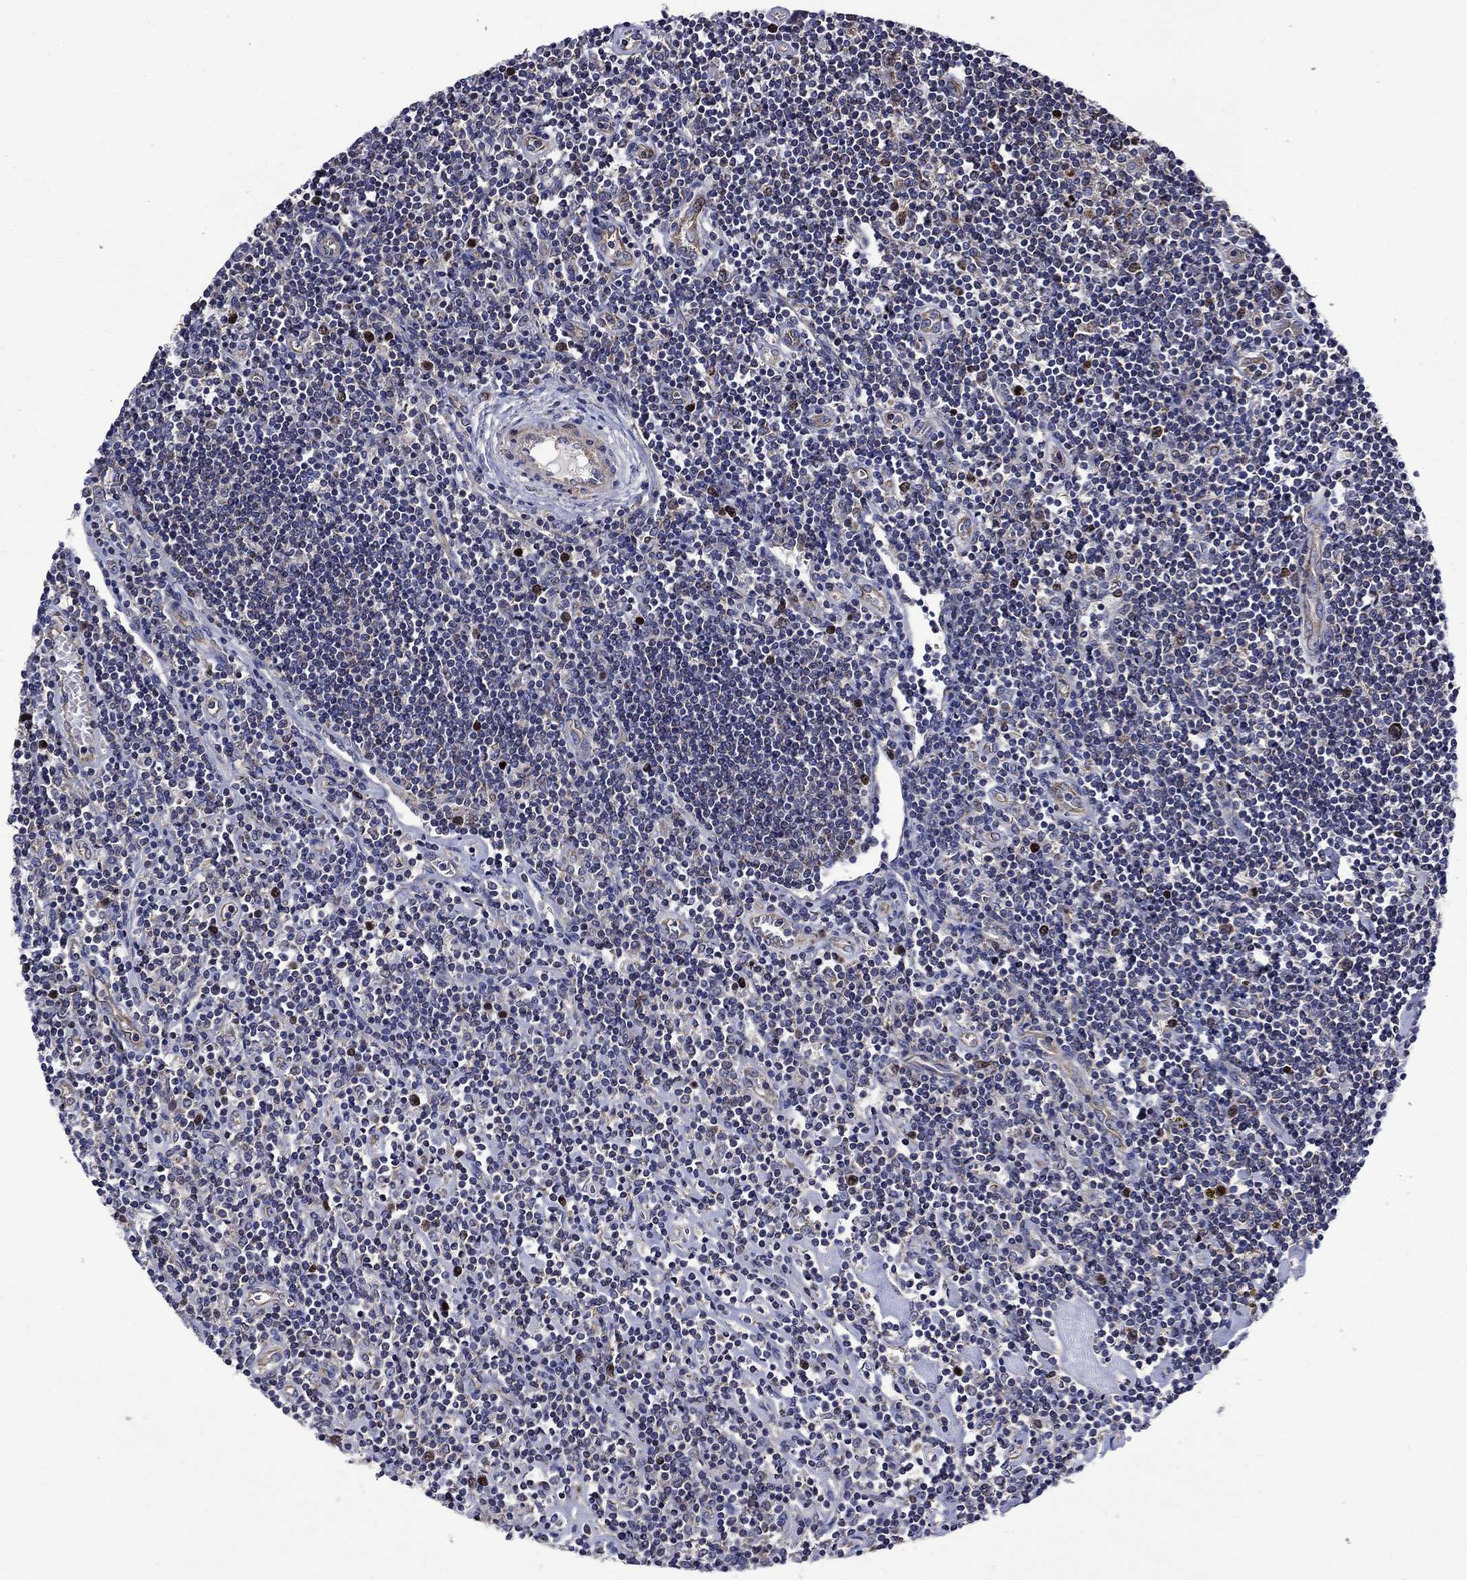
{"staining": {"intensity": "negative", "quantity": "none", "location": "none"}, "tissue": "lymphoma", "cell_type": "Tumor cells", "image_type": "cancer", "snomed": [{"axis": "morphology", "description": "Hodgkin's disease, NOS"}, {"axis": "topography", "description": "Lymph node"}], "caption": "IHC photomicrograph of human lymphoma stained for a protein (brown), which demonstrates no expression in tumor cells.", "gene": "KIF22", "patient": {"sex": "male", "age": 40}}